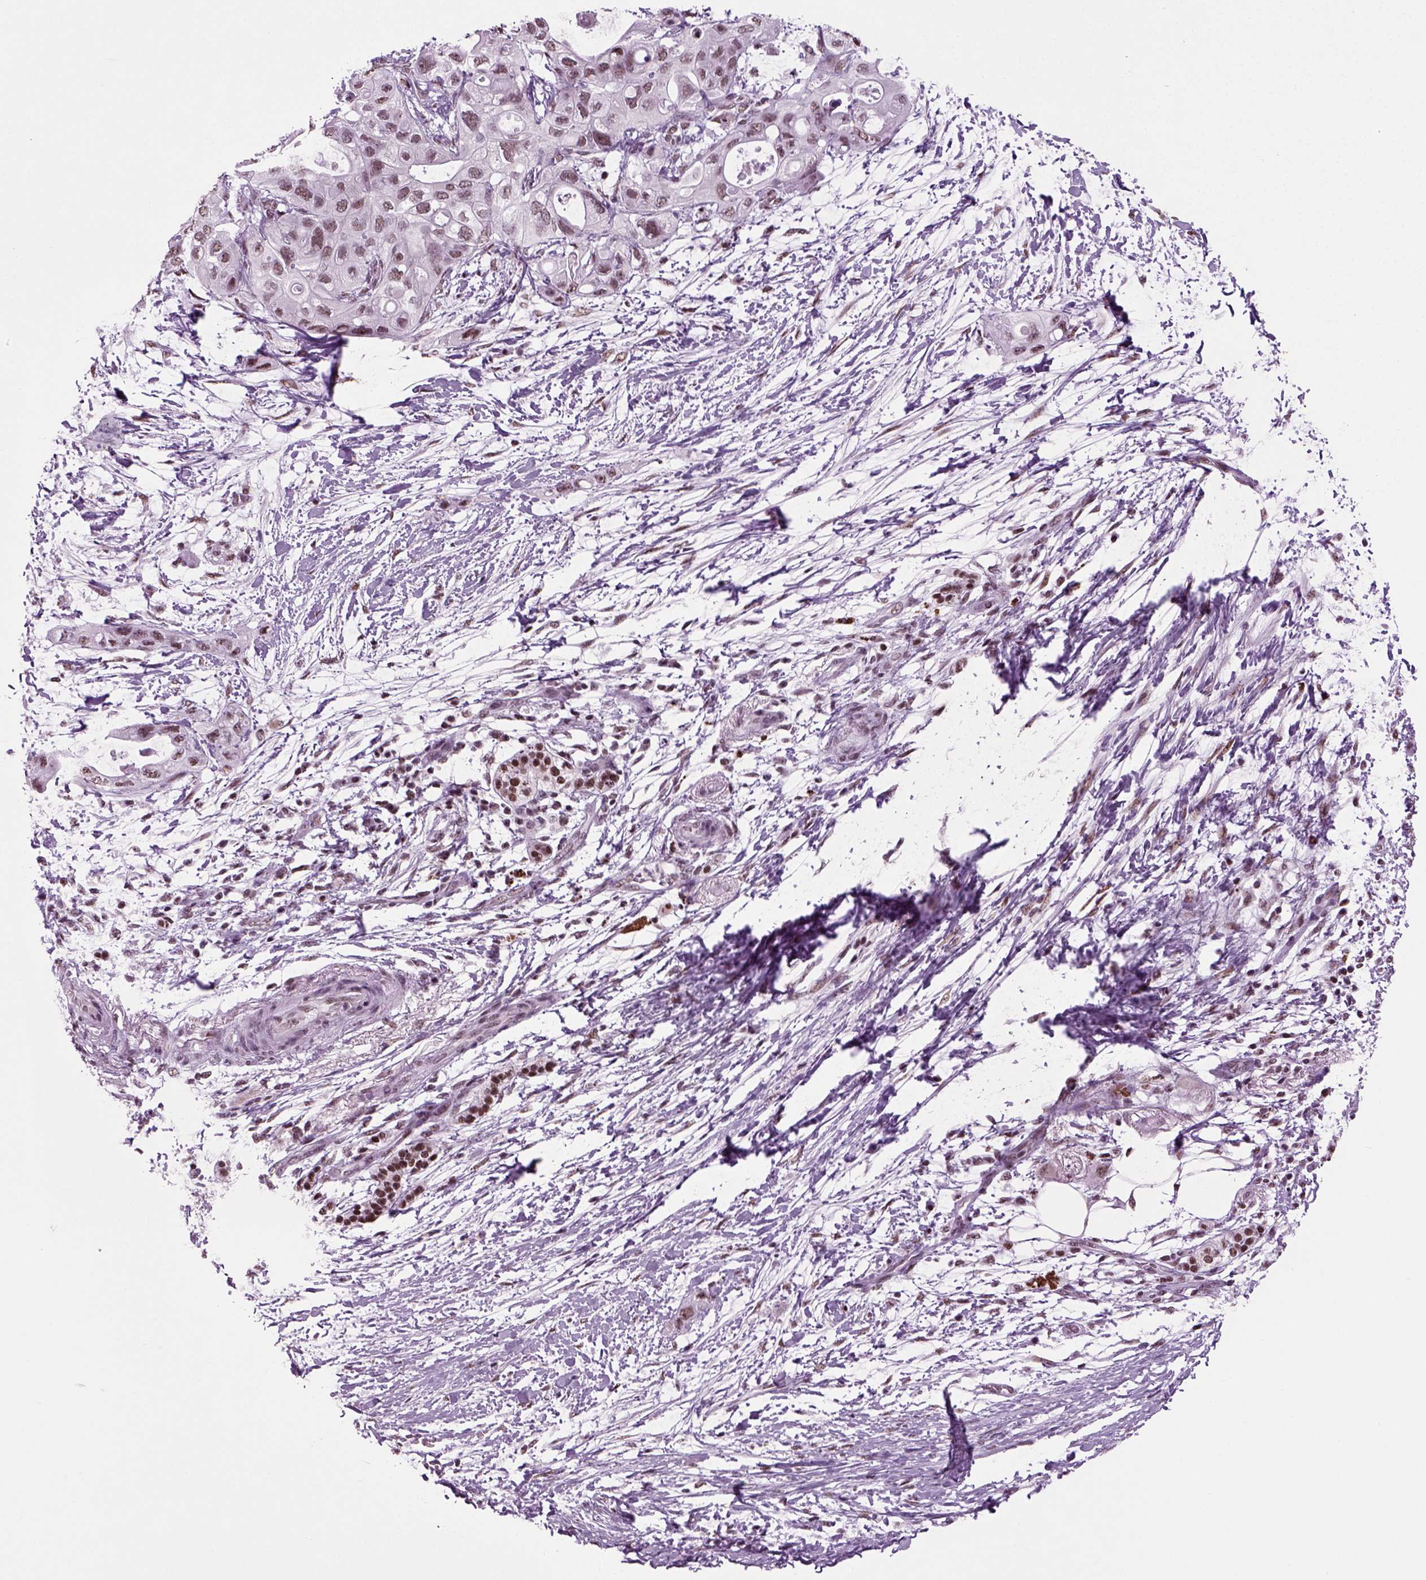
{"staining": {"intensity": "weak", "quantity": "25%-75%", "location": "nuclear"}, "tissue": "pancreatic cancer", "cell_type": "Tumor cells", "image_type": "cancer", "snomed": [{"axis": "morphology", "description": "Adenocarcinoma, NOS"}, {"axis": "topography", "description": "Pancreas"}], "caption": "Pancreatic cancer (adenocarcinoma) stained for a protein (brown) displays weak nuclear positive staining in approximately 25%-75% of tumor cells.", "gene": "RCOR3", "patient": {"sex": "female", "age": 72}}